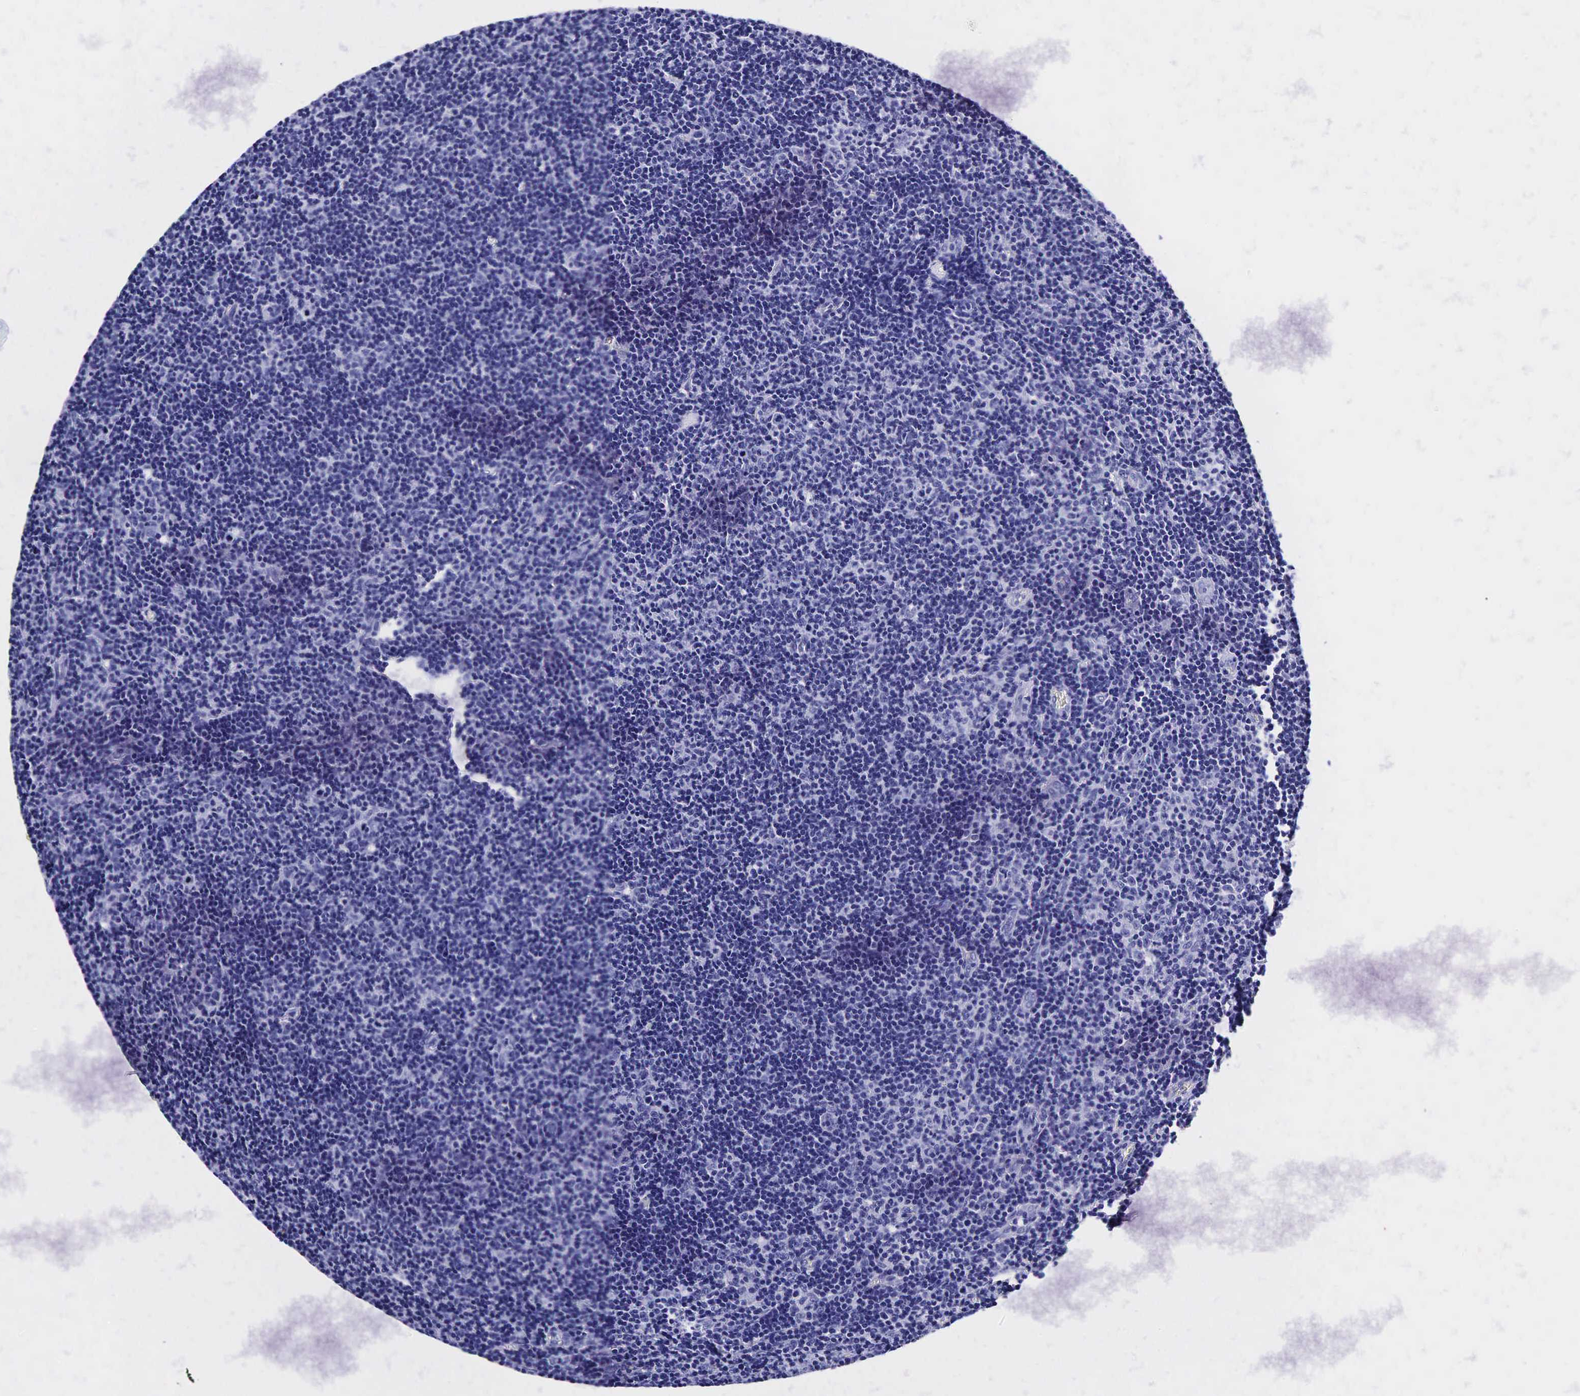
{"staining": {"intensity": "negative", "quantity": "none", "location": "none"}, "tissue": "lymphoma", "cell_type": "Tumor cells", "image_type": "cancer", "snomed": [{"axis": "morphology", "description": "Malignant lymphoma, non-Hodgkin's type, Low grade"}, {"axis": "topography", "description": "Lymph node"}], "caption": "A photomicrograph of malignant lymphoma, non-Hodgkin's type (low-grade) stained for a protein shows no brown staining in tumor cells.", "gene": "KLK3", "patient": {"sex": "male", "age": 49}}